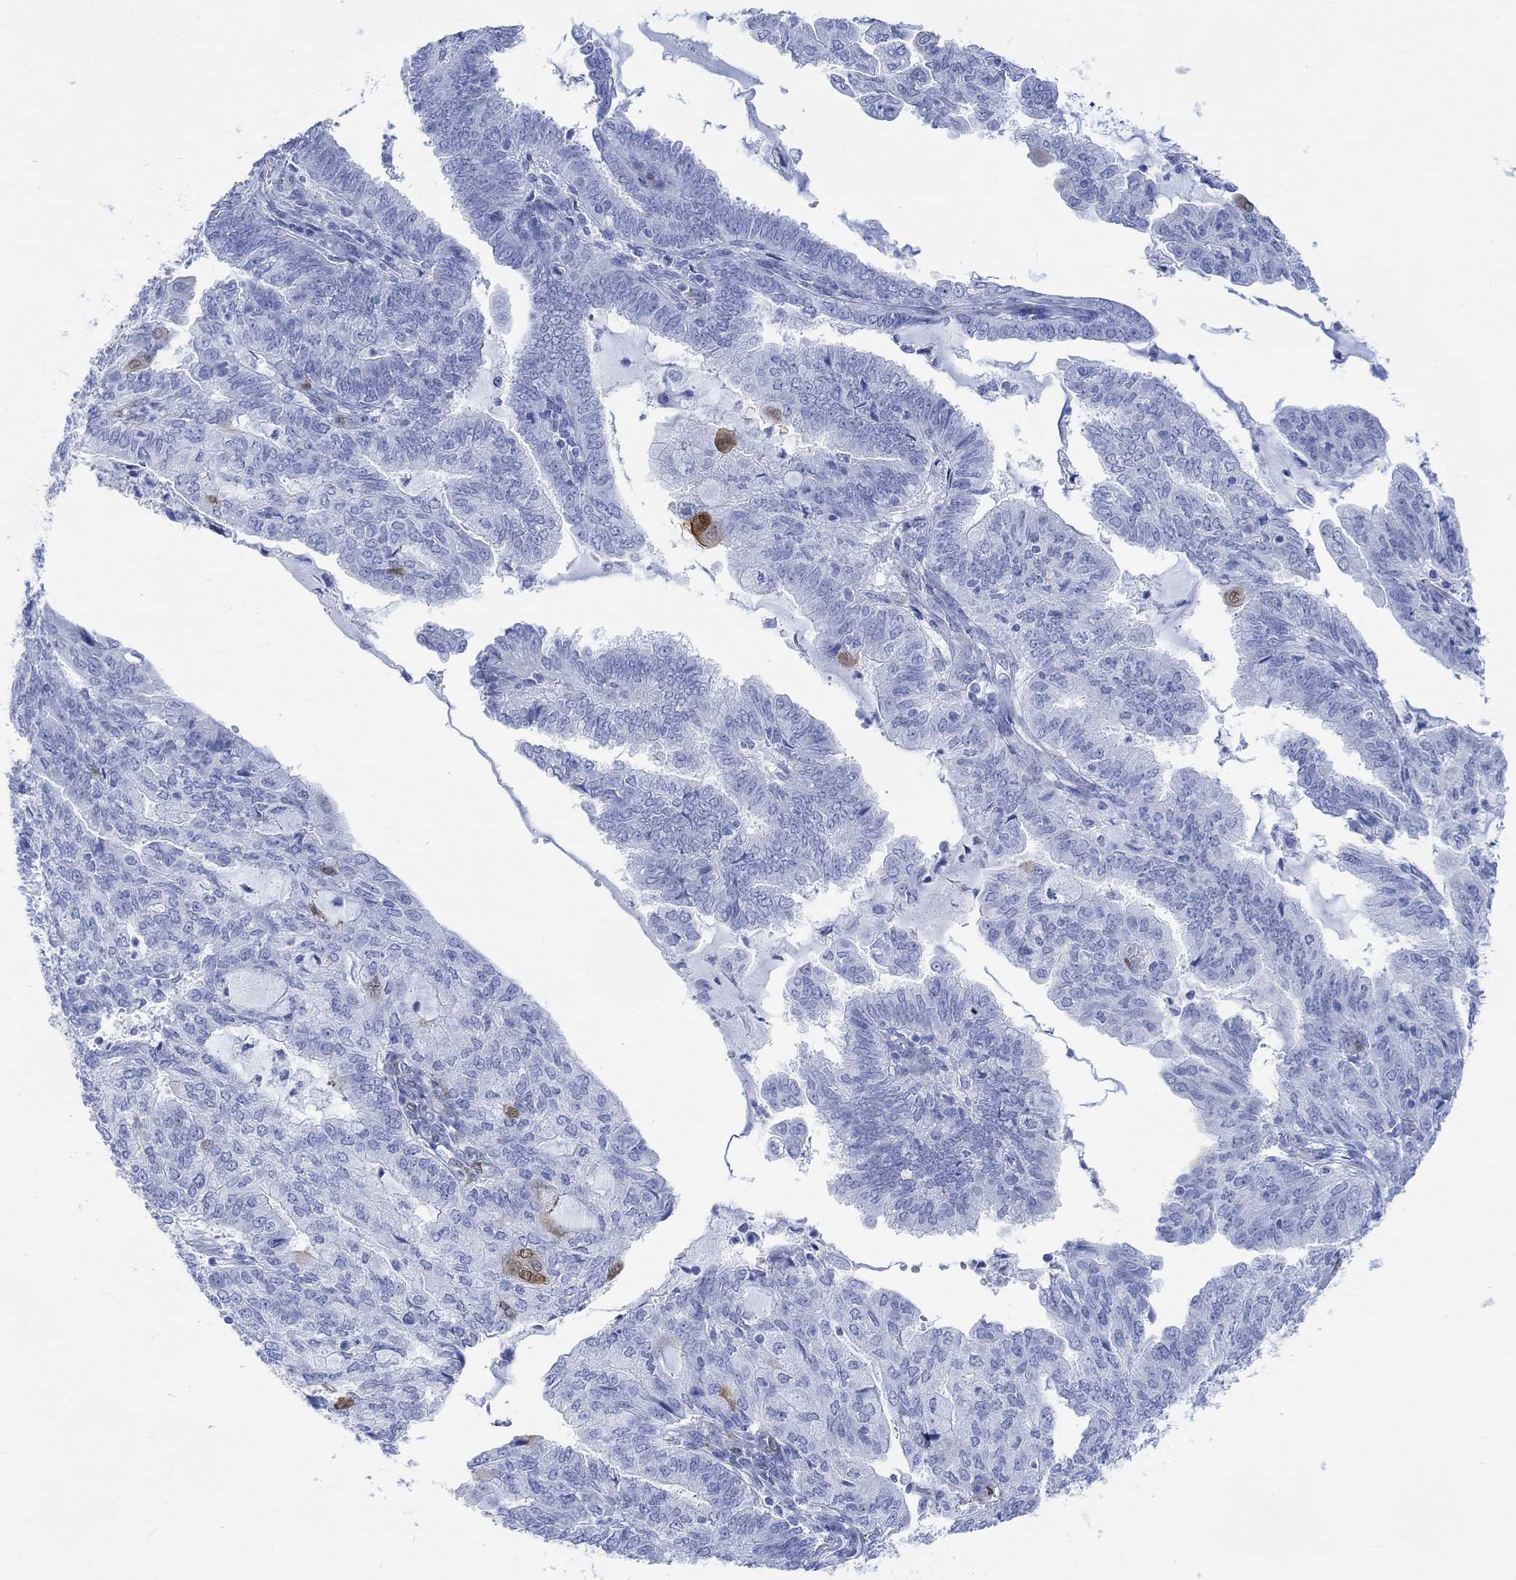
{"staining": {"intensity": "strong", "quantity": "<25%", "location": "cytoplasmic/membranous,nuclear"}, "tissue": "endometrial cancer", "cell_type": "Tumor cells", "image_type": "cancer", "snomed": [{"axis": "morphology", "description": "Adenocarcinoma, NOS"}, {"axis": "topography", "description": "Endometrium"}], "caption": "This is a histology image of immunohistochemistry staining of adenocarcinoma (endometrial), which shows strong staining in the cytoplasmic/membranous and nuclear of tumor cells.", "gene": "TPPP3", "patient": {"sex": "female", "age": 82}}